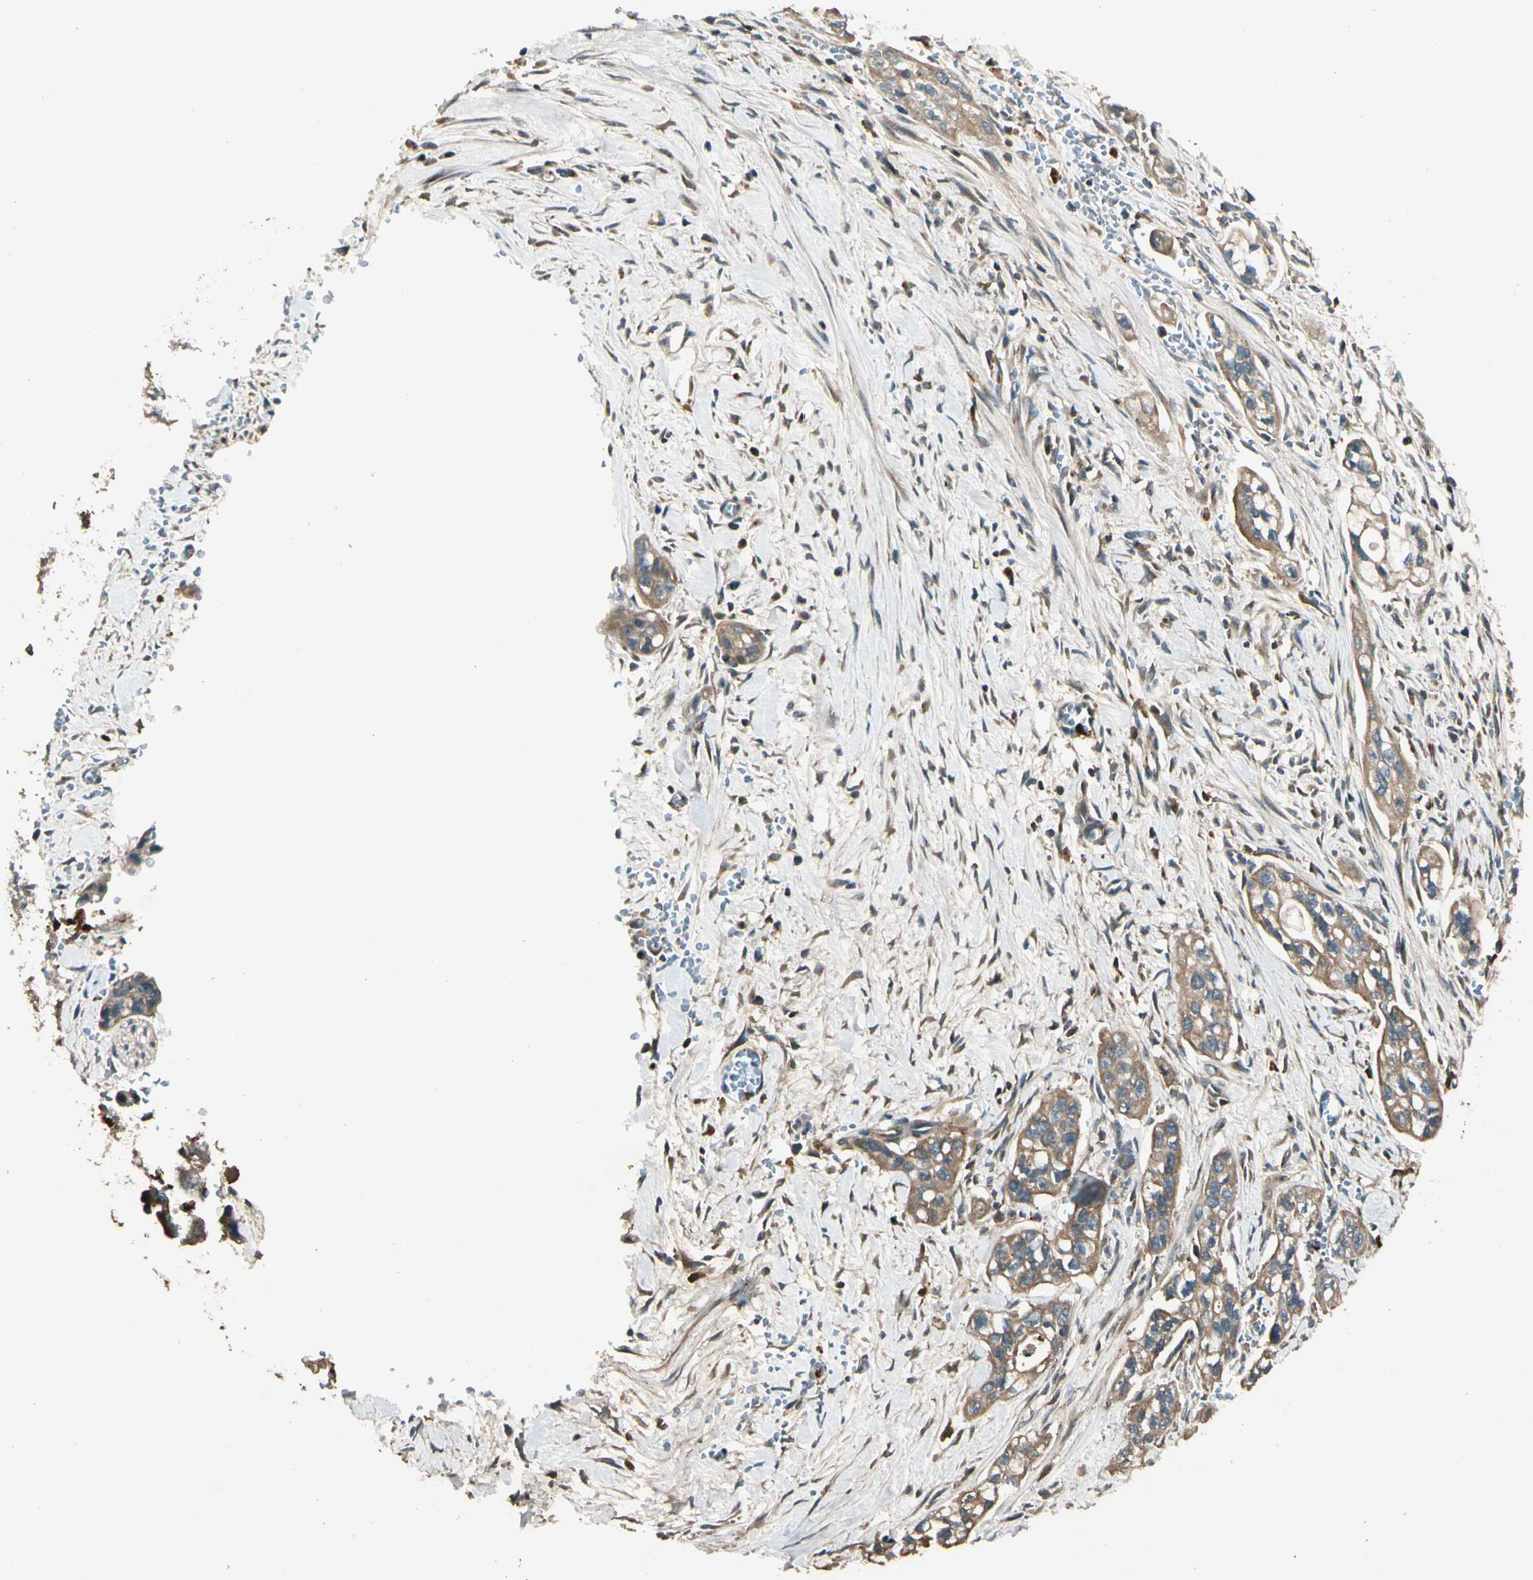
{"staining": {"intensity": "moderate", "quantity": ">75%", "location": "cytoplasmic/membranous"}, "tissue": "pancreatic cancer", "cell_type": "Tumor cells", "image_type": "cancer", "snomed": [{"axis": "morphology", "description": "Adenocarcinoma, NOS"}, {"axis": "topography", "description": "Pancreas"}], "caption": "The photomicrograph demonstrates immunohistochemical staining of pancreatic cancer (adenocarcinoma). There is moderate cytoplasmic/membranous expression is appreciated in about >75% of tumor cells.", "gene": "STX11", "patient": {"sex": "male", "age": 74}}